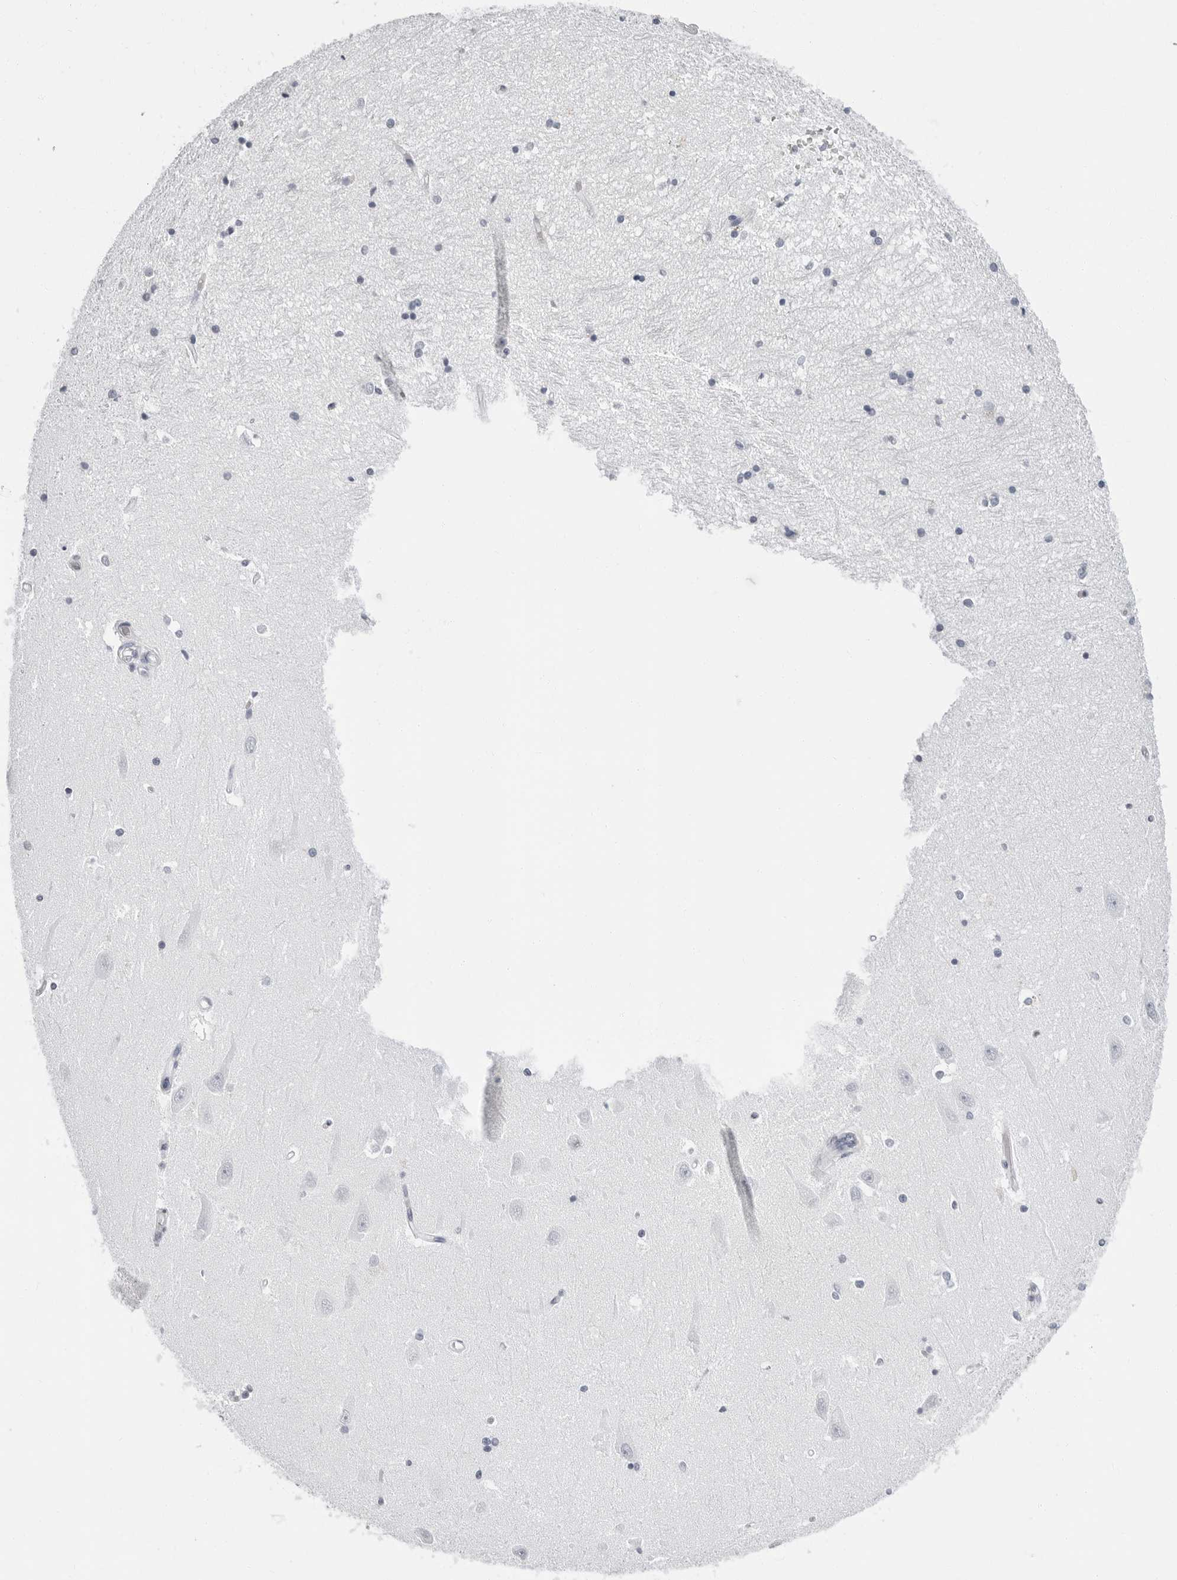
{"staining": {"intensity": "negative", "quantity": "none", "location": "none"}, "tissue": "hippocampus", "cell_type": "Glial cells", "image_type": "normal", "snomed": [{"axis": "morphology", "description": "Normal tissue, NOS"}, {"axis": "topography", "description": "Hippocampus"}], "caption": "Human hippocampus stained for a protein using immunohistochemistry (IHC) reveals no positivity in glial cells.", "gene": "ERICH3", "patient": {"sex": "male", "age": 45}}